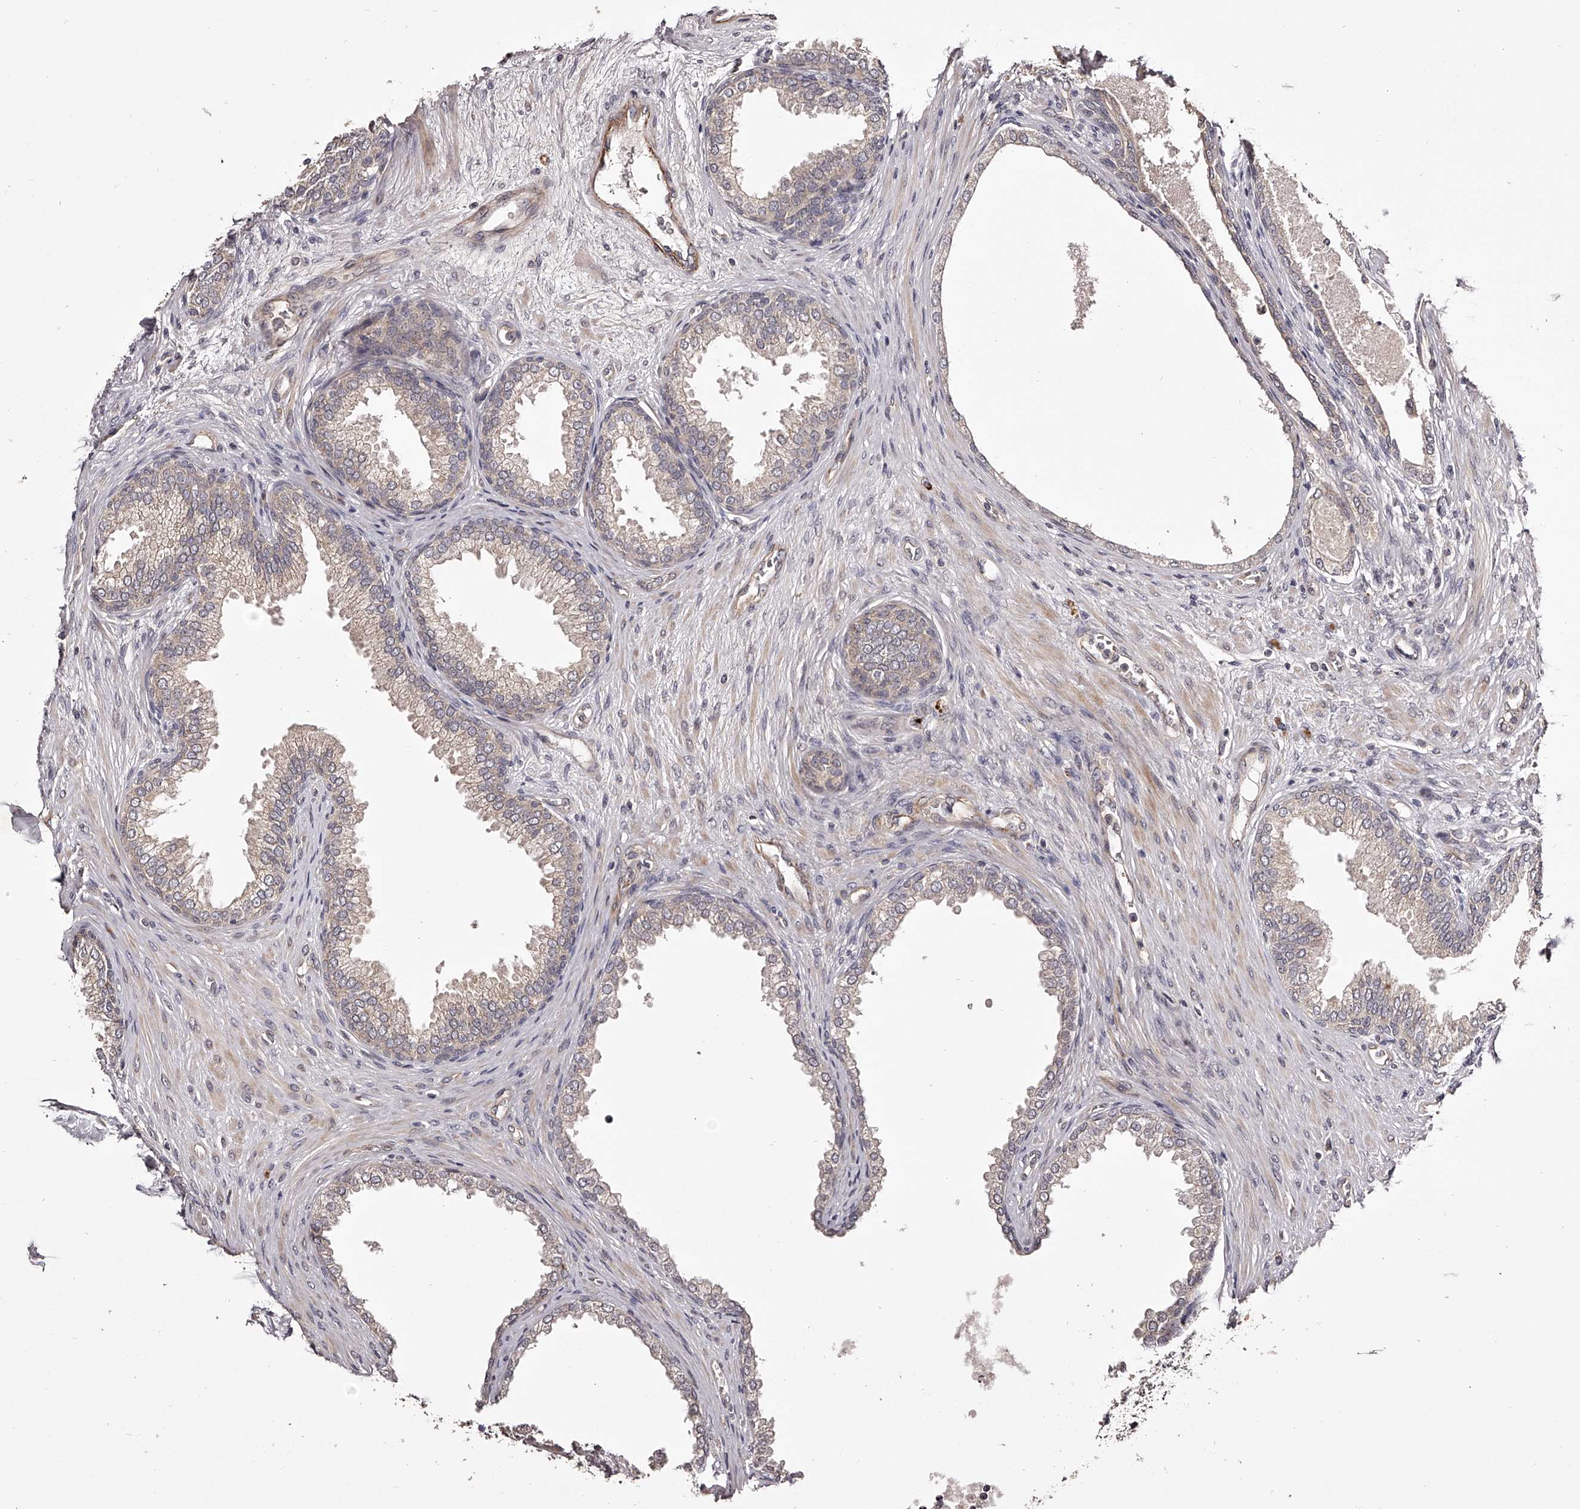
{"staining": {"intensity": "weak", "quantity": "25%-75%", "location": "cytoplasmic/membranous"}, "tissue": "prostate", "cell_type": "Glandular cells", "image_type": "normal", "snomed": [{"axis": "morphology", "description": "Normal tissue, NOS"}, {"axis": "topography", "description": "Prostate"}], "caption": "Brown immunohistochemical staining in normal prostate demonstrates weak cytoplasmic/membranous staining in approximately 25%-75% of glandular cells. (DAB (3,3'-diaminobenzidine) IHC, brown staining for protein, blue staining for nuclei).", "gene": "ODF2L", "patient": {"sex": "male", "age": 76}}